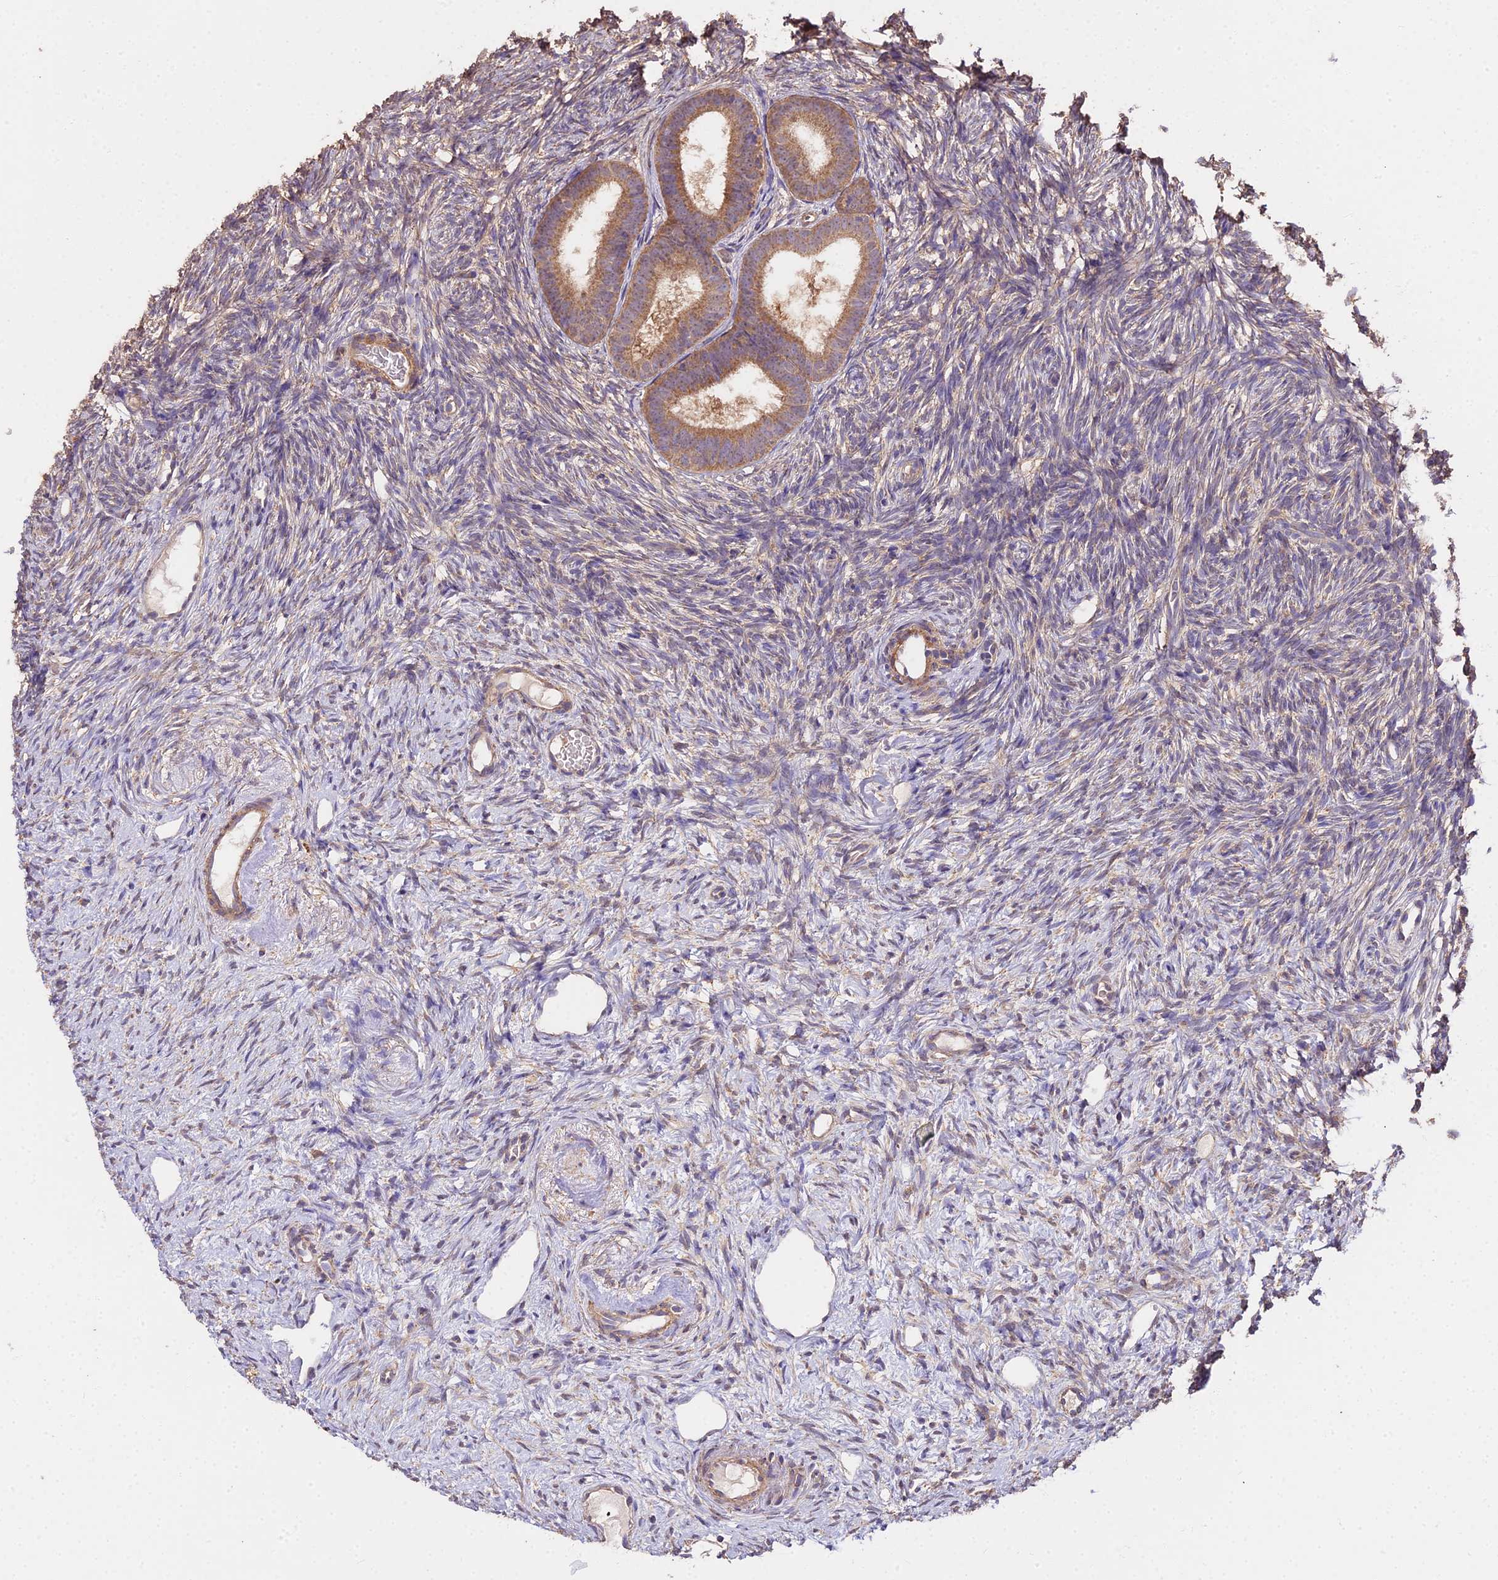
{"staining": {"intensity": "weak", "quantity": "25%-75%", "location": "cytoplasmic/membranous"}, "tissue": "ovary", "cell_type": "Ovarian stroma cells", "image_type": "normal", "snomed": [{"axis": "morphology", "description": "Normal tissue, NOS"}, {"axis": "topography", "description": "Ovary"}], "caption": "Immunohistochemistry (IHC) micrograph of normal human ovary stained for a protein (brown), which reveals low levels of weak cytoplasmic/membranous positivity in approximately 25%-75% of ovarian stroma cells.", "gene": "METTL13", "patient": {"sex": "female", "age": 51}}